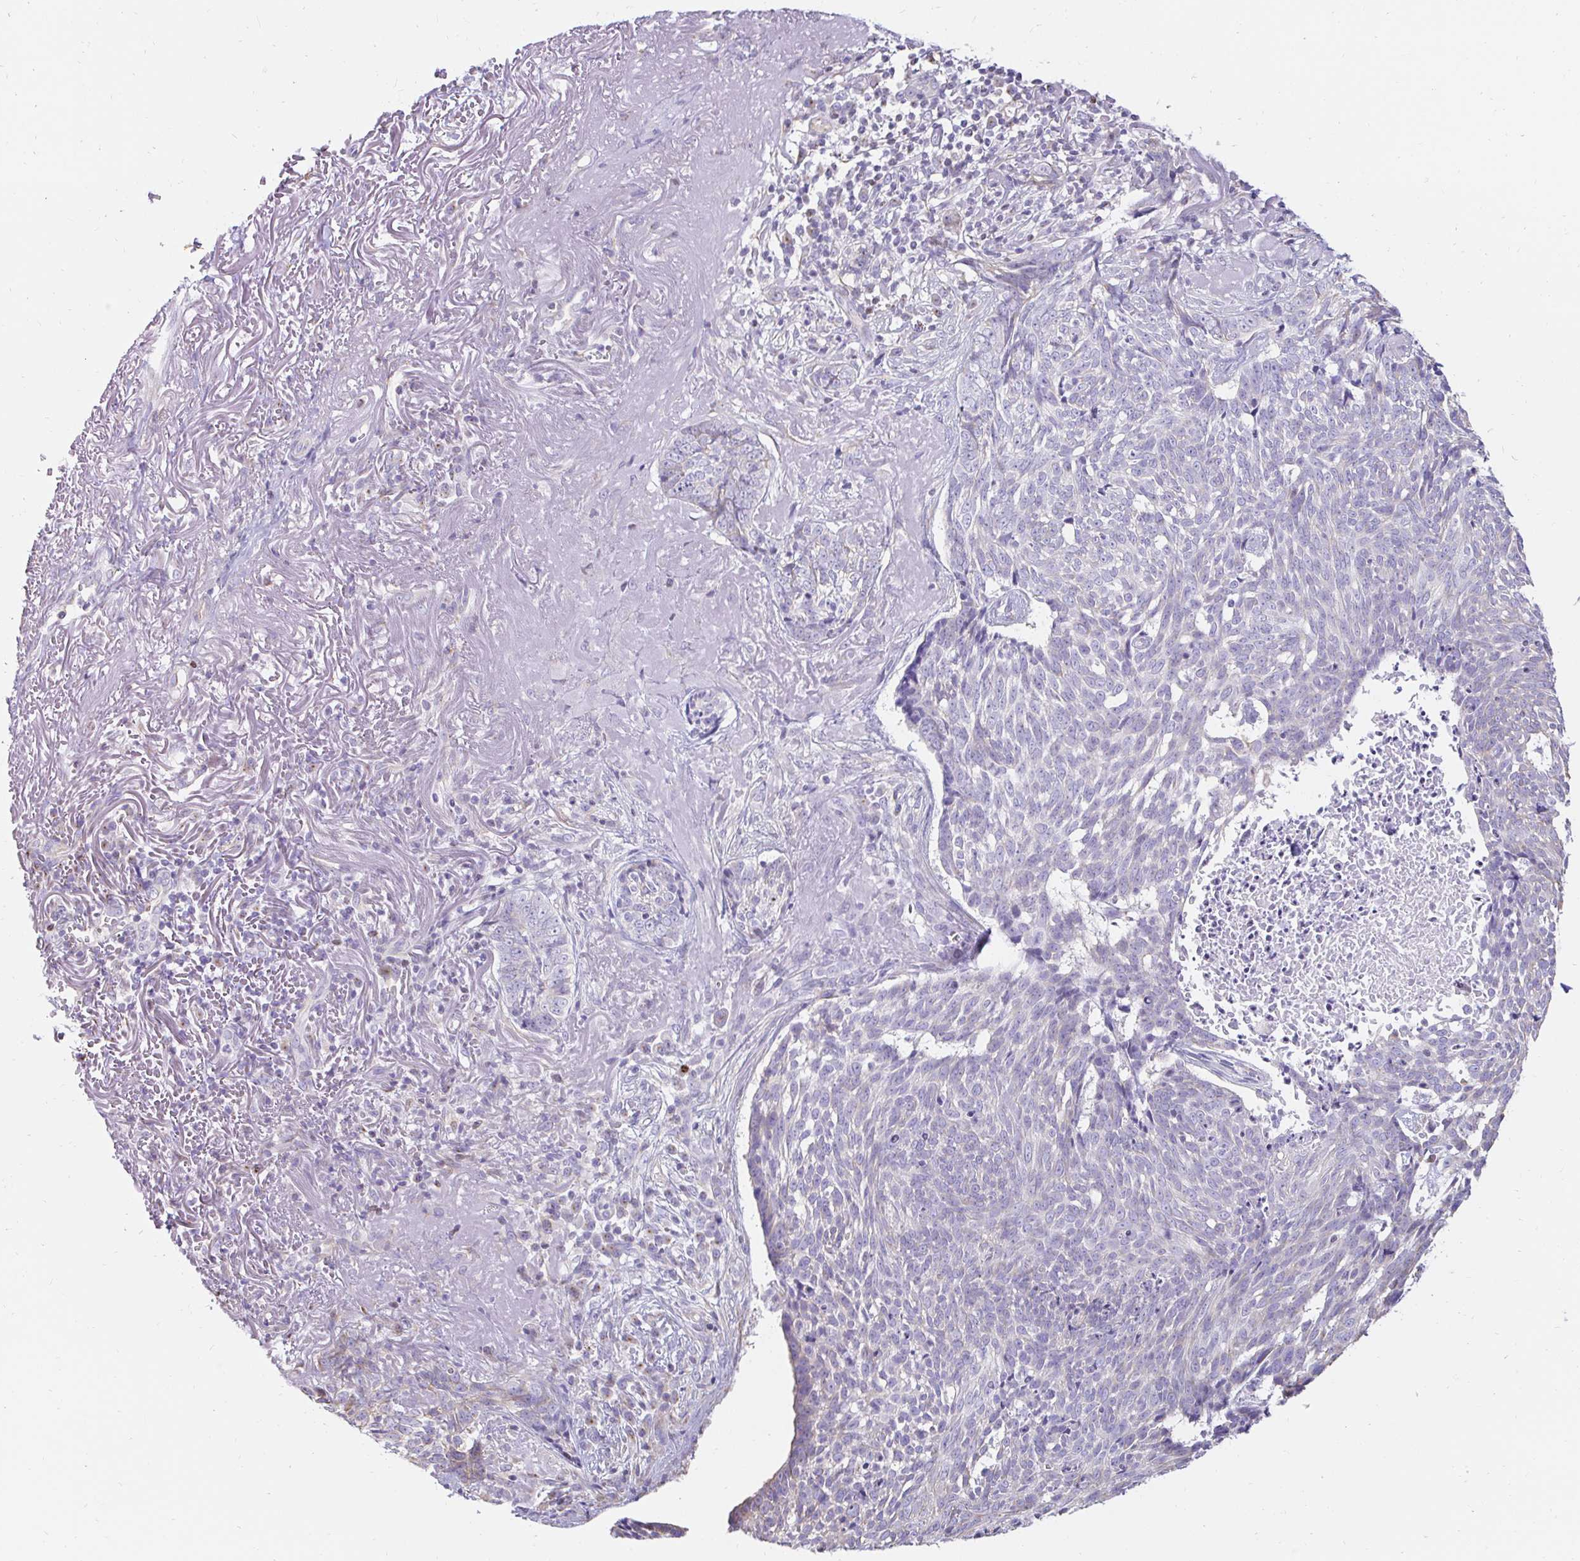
{"staining": {"intensity": "negative", "quantity": "none", "location": "none"}, "tissue": "skin cancer", "cell_type": "Tumor cells", "image_type": "cancer", "snomed": [{"axis": "morphology", "description": "Basal cell carcinoma"}, {"axis": "topography", "description": "Skin"}, {"axis": "topography", "description": "Skin of face"}], "caption": "Tumor cells are negative for protein expression in human skin basal cell carcinoma.", "gene": "CAPSL", "patient": {"sex": "female", "age": 95}}